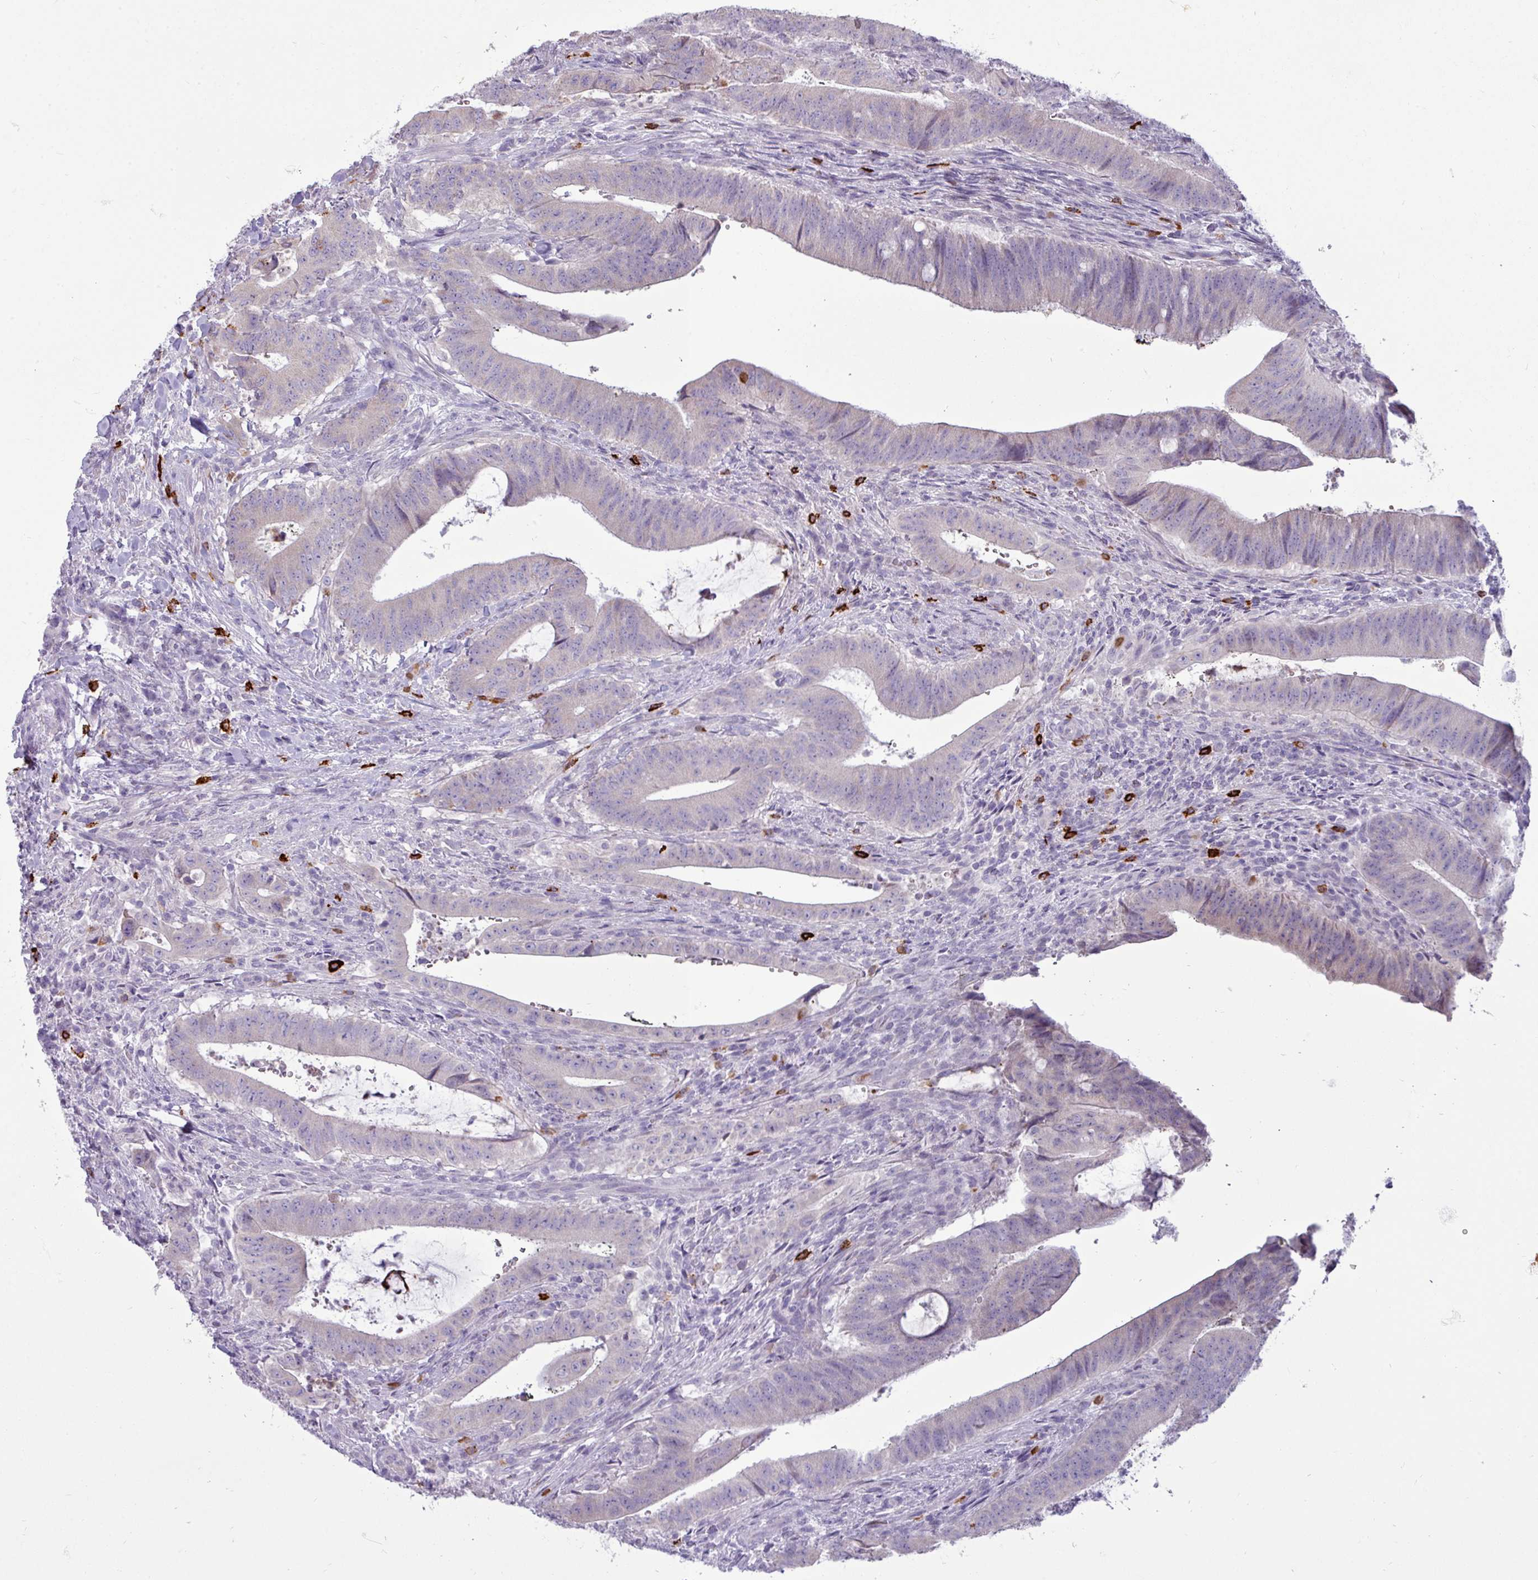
{"staining": {"intensity": "negative", "quantity": "none", "location": "none"}, "tissue": "colorectal cancer", "cell_type": "Tumor cells", "image_type": "cancer", "snomed": [{"axis": "morphology", "description": "Adenocarcinoma, NOS"}, {"axis": "topography", "description": "Colon"}], "caption": "This is an immunohistochemistry (IHC) image of human colorectal adenocarcinoma. There is no staining in tumor cells.", "gene": "TRIM39", "patient": {"sex": "female", "age": 43}}